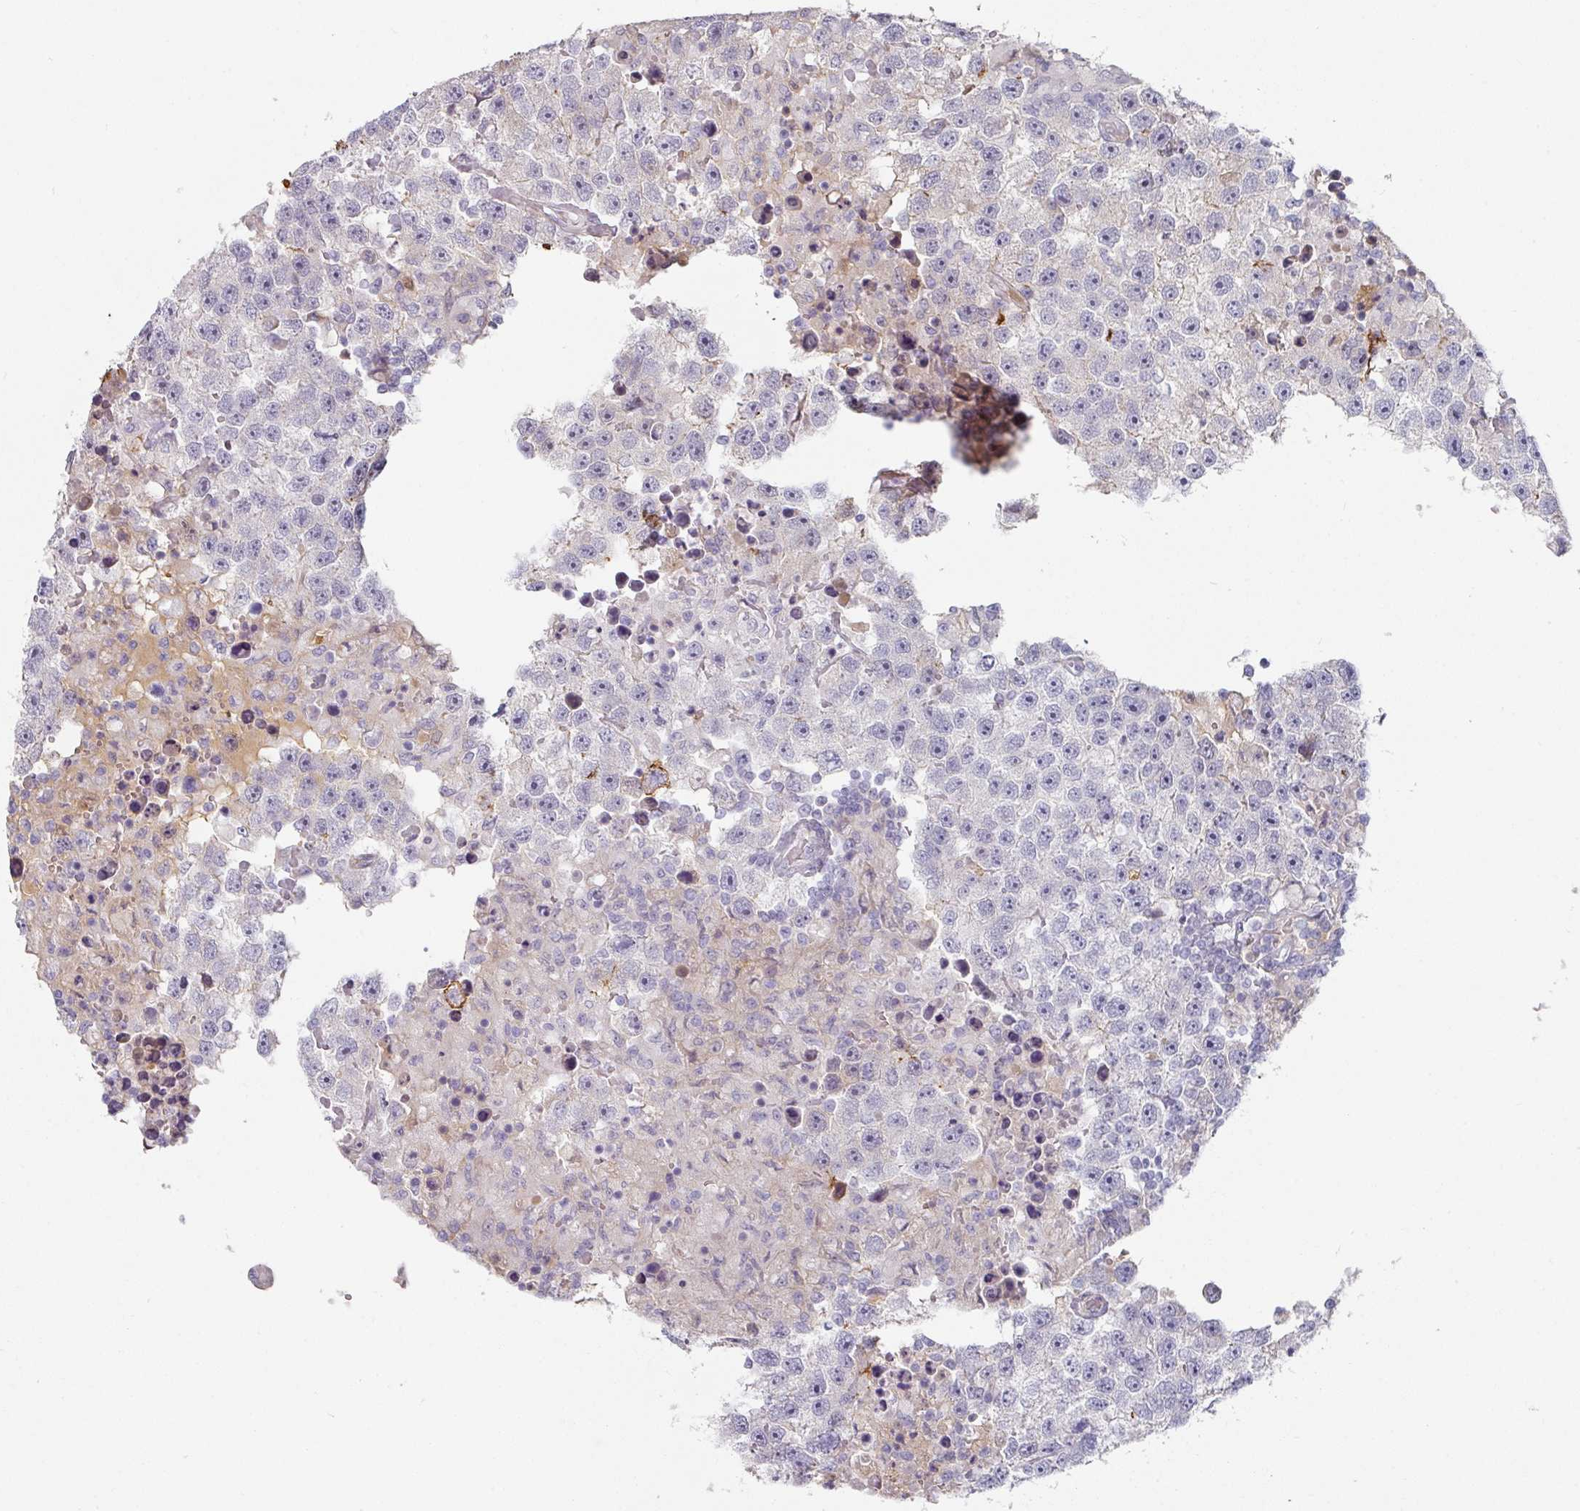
{"staining": {"intensity": "negative", "quantity": "none", "location": "none"}, "tissue": "testis cancer", "cell_type": "Tumor cells", "image_type": "cancer", "snomed": [{"axis": "morphology", "description": "Carcinoma, Embryonal, NOS"}, {"axis": "topography", "description": "Testis"}], "caption": "Human testis cancer stained for a protein using immunohistochemistry shows no expression in tumor cells.", "gene": "CEP78", "patient": {"sex": "male", "age": 83}}